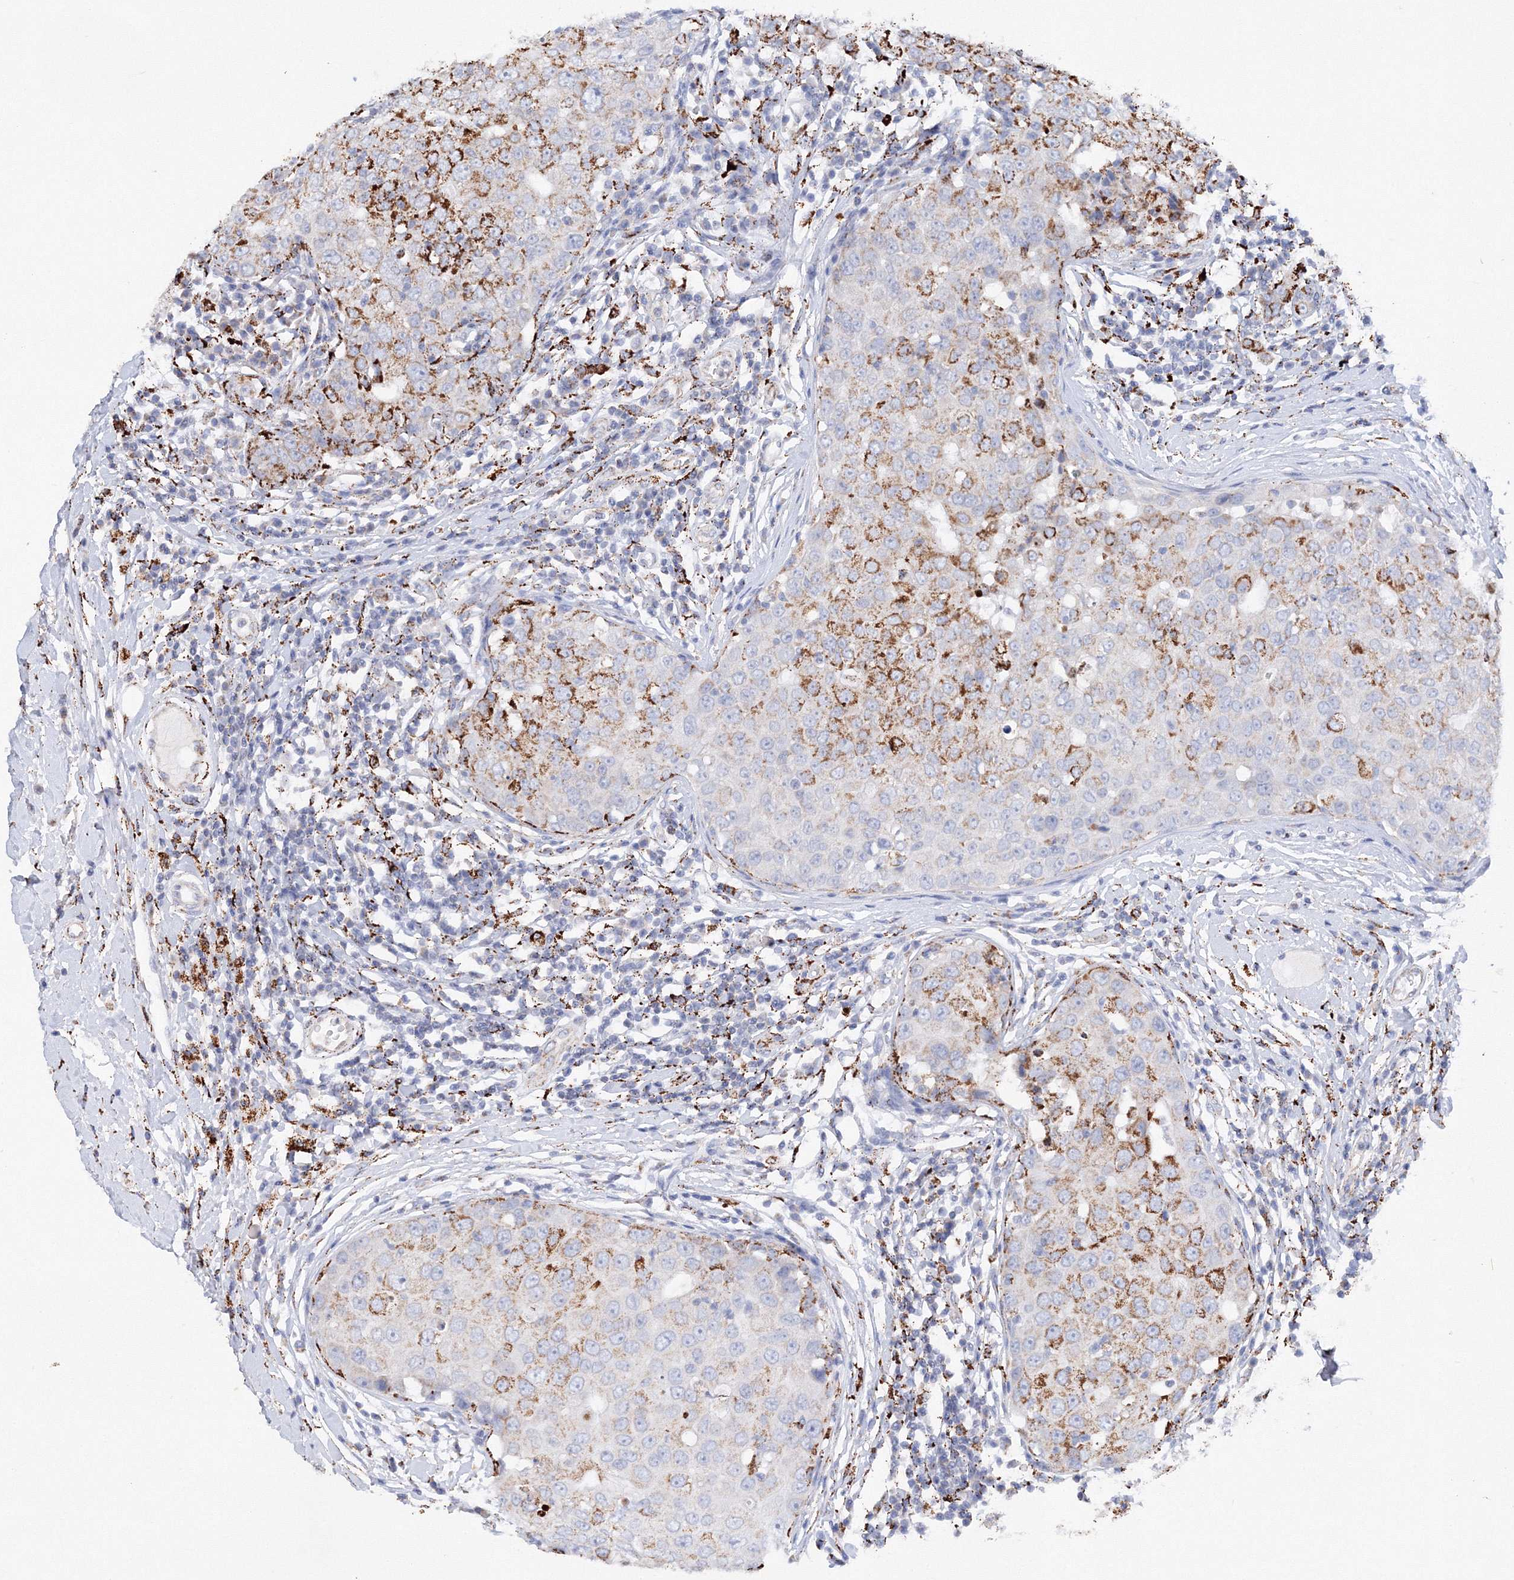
{"staining": {"intensity": "strong", "quantity": "<25%", "location": "cytoplasmic/membranous"}, "tissue": "breast cancer", "cell_type": "Tumor cells", "image_type": "cancer", "snomed": [{"axis": "morphology", "description": "Duct carcinoma"}, {"axis": "topography", "description": "Breast"}], "caption": "Protein analysis of infiltrating ductal carcinoma (breast) tissue exhibits strong cytoplasmic/membranous expression in approximately <25% of tumor cells.", "gene": "MERTK", "patient": {"sex": "female", "age": 27}}